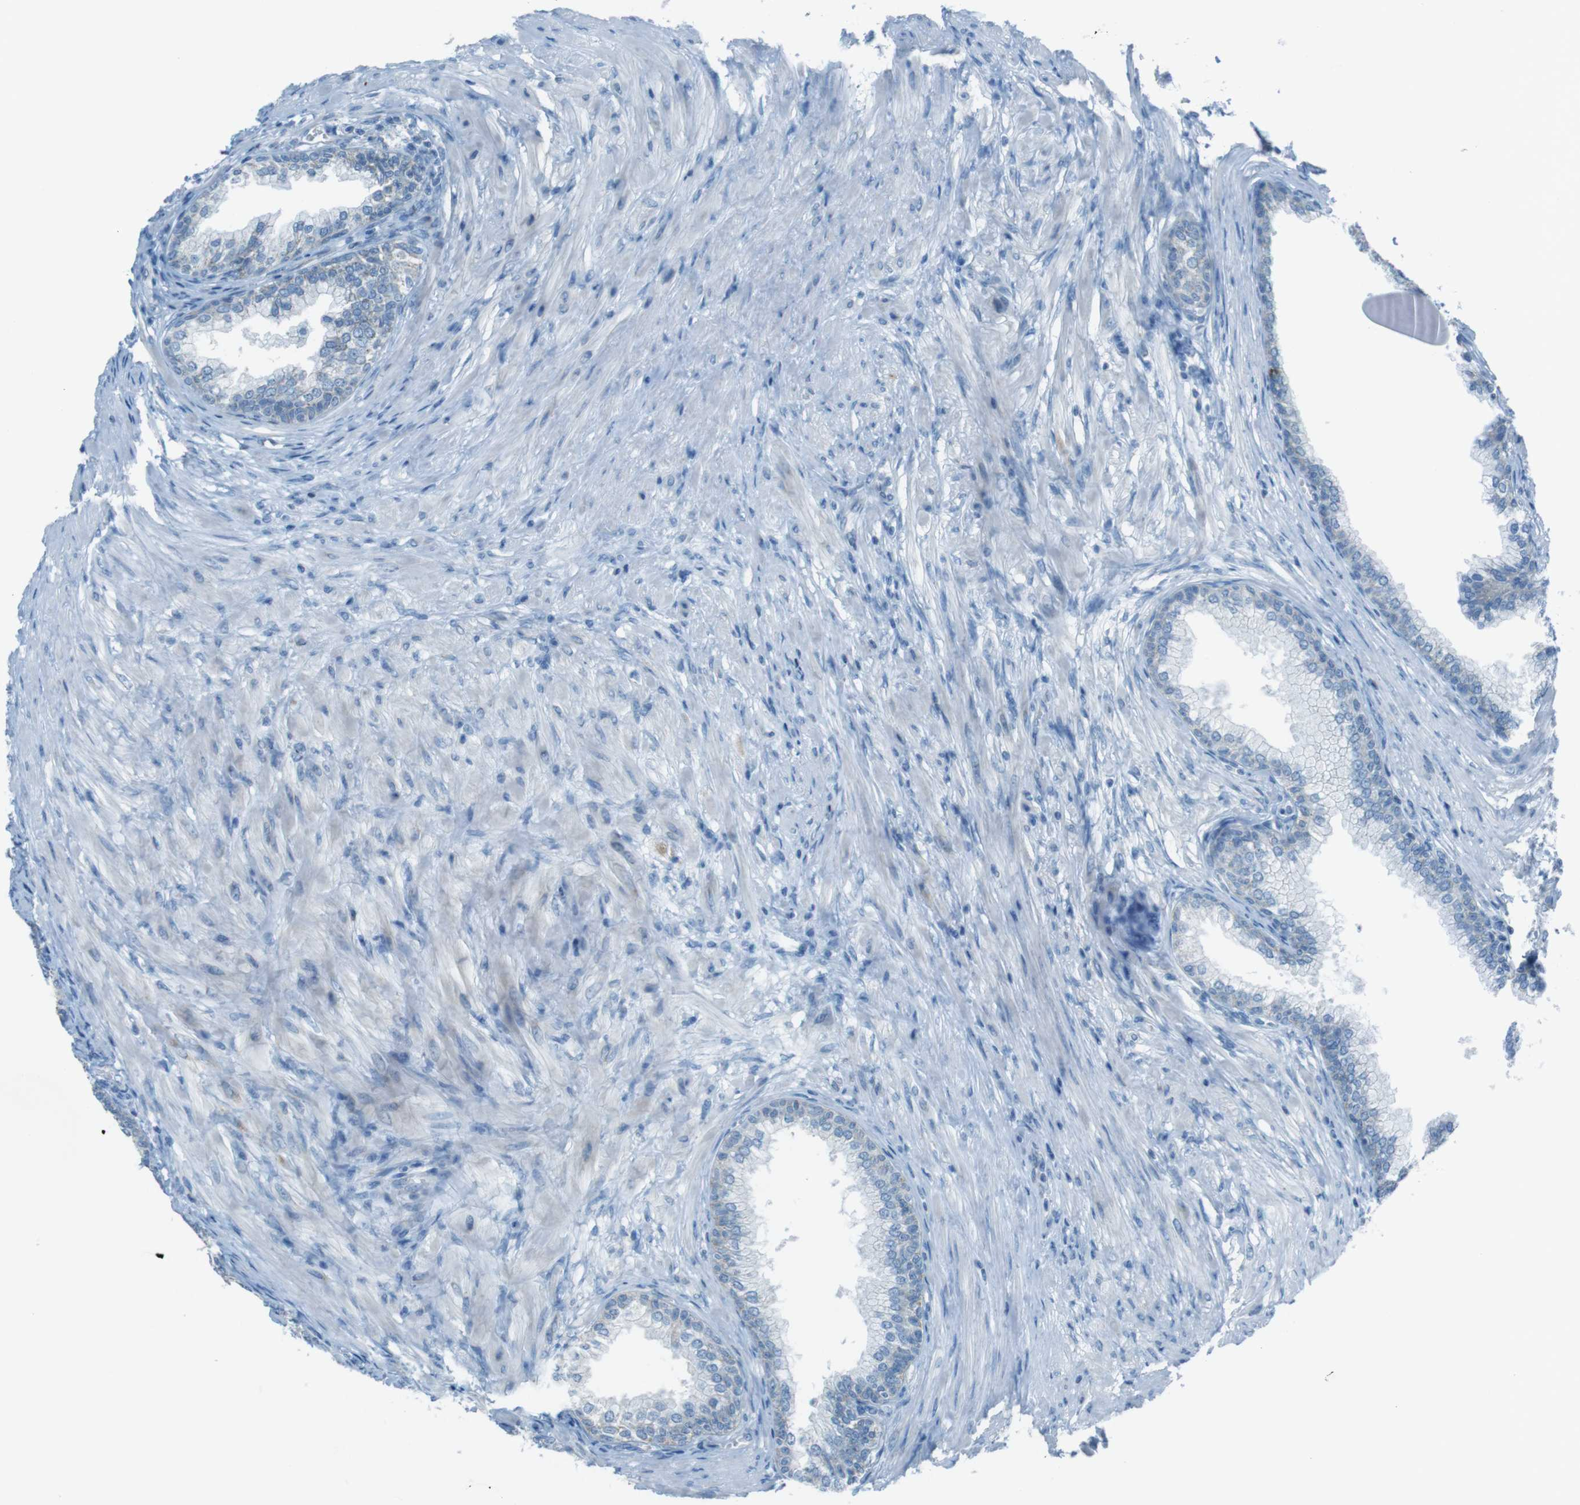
{"staining": {"intensity": "weak", "quantity": "<25%", "location": "cytoplasmic/membranous"}, "tissue": "prostate", "cell_type": "Glandular cells", "image_type": "normal", "snomed": [{"axis": "morphology", "description": "Normal tissue, NOS"}, {"axis": "morphology", "description": "Urothelial carcinoma, Low grade"}, {"axis": "topography", "description": "Urinary bladder"}, {"axis": "topography", "description": "Prostate"}], "caption": "Immunohistochemical staining of unremarkable prostate demonstrates no significant expression in glandular cells.", "gene": "DNAJA3", "patient": {"sex": "male", "age": 60}}